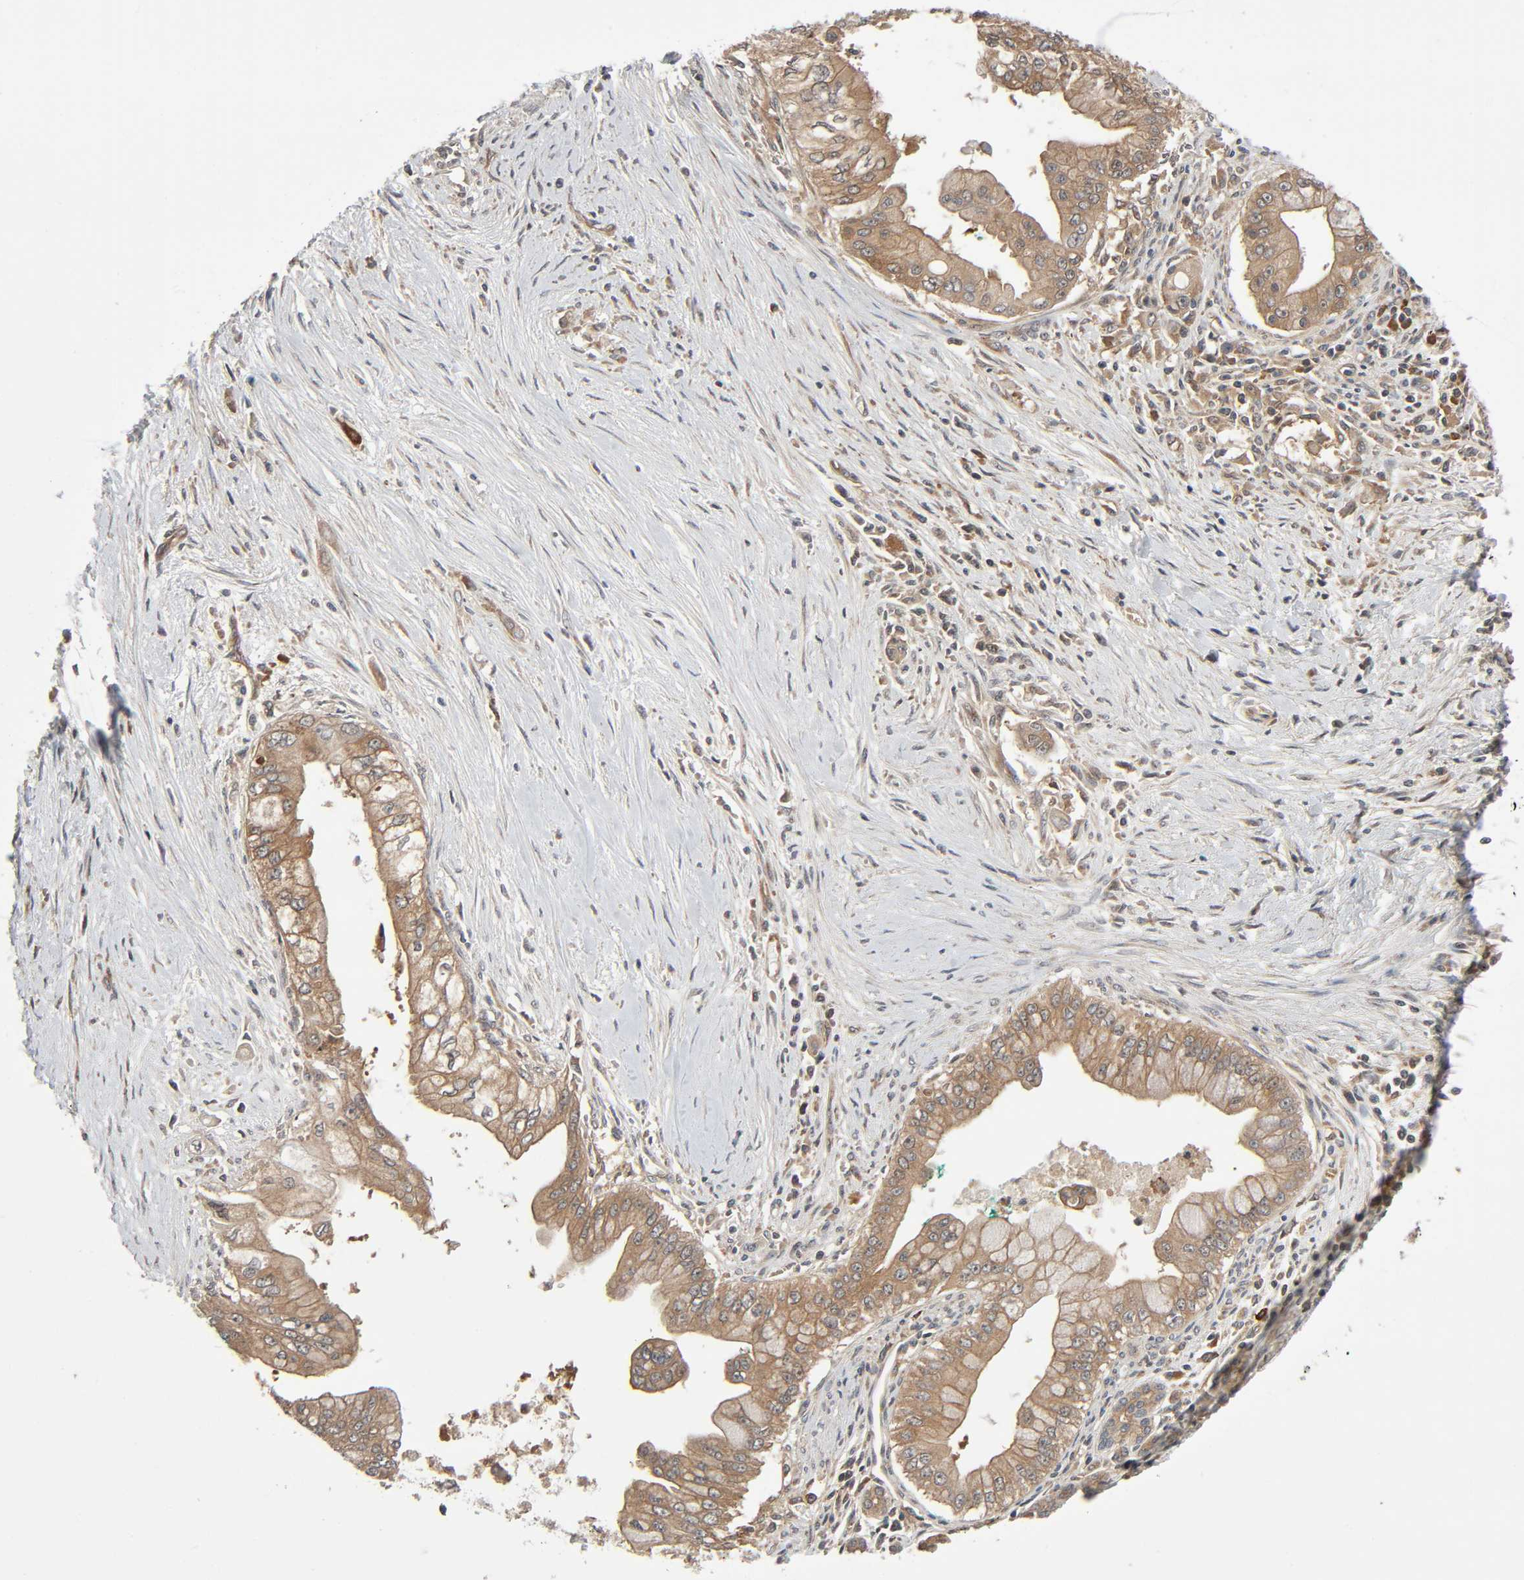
{"staining": {"intensity": "moderate", "quantity": ">75%", "location": "cytoplasmic/membranous"}, "tissue": "pancreatic cancer", "cell_type": "Tumor cells", "image_type": "cancer", "snomed": [{"axis": "morphology", "description": "Adenocarcinoma, NOS"}, {"axis": "topography", "description": "Pancreas"}], "caption": "Pancreatic adenocarcinoma stained with a protein marker displays moderate staining in tumor cells.", "gene": "PPP2R1B", "patient": {"sex": "male", "age": 59}}